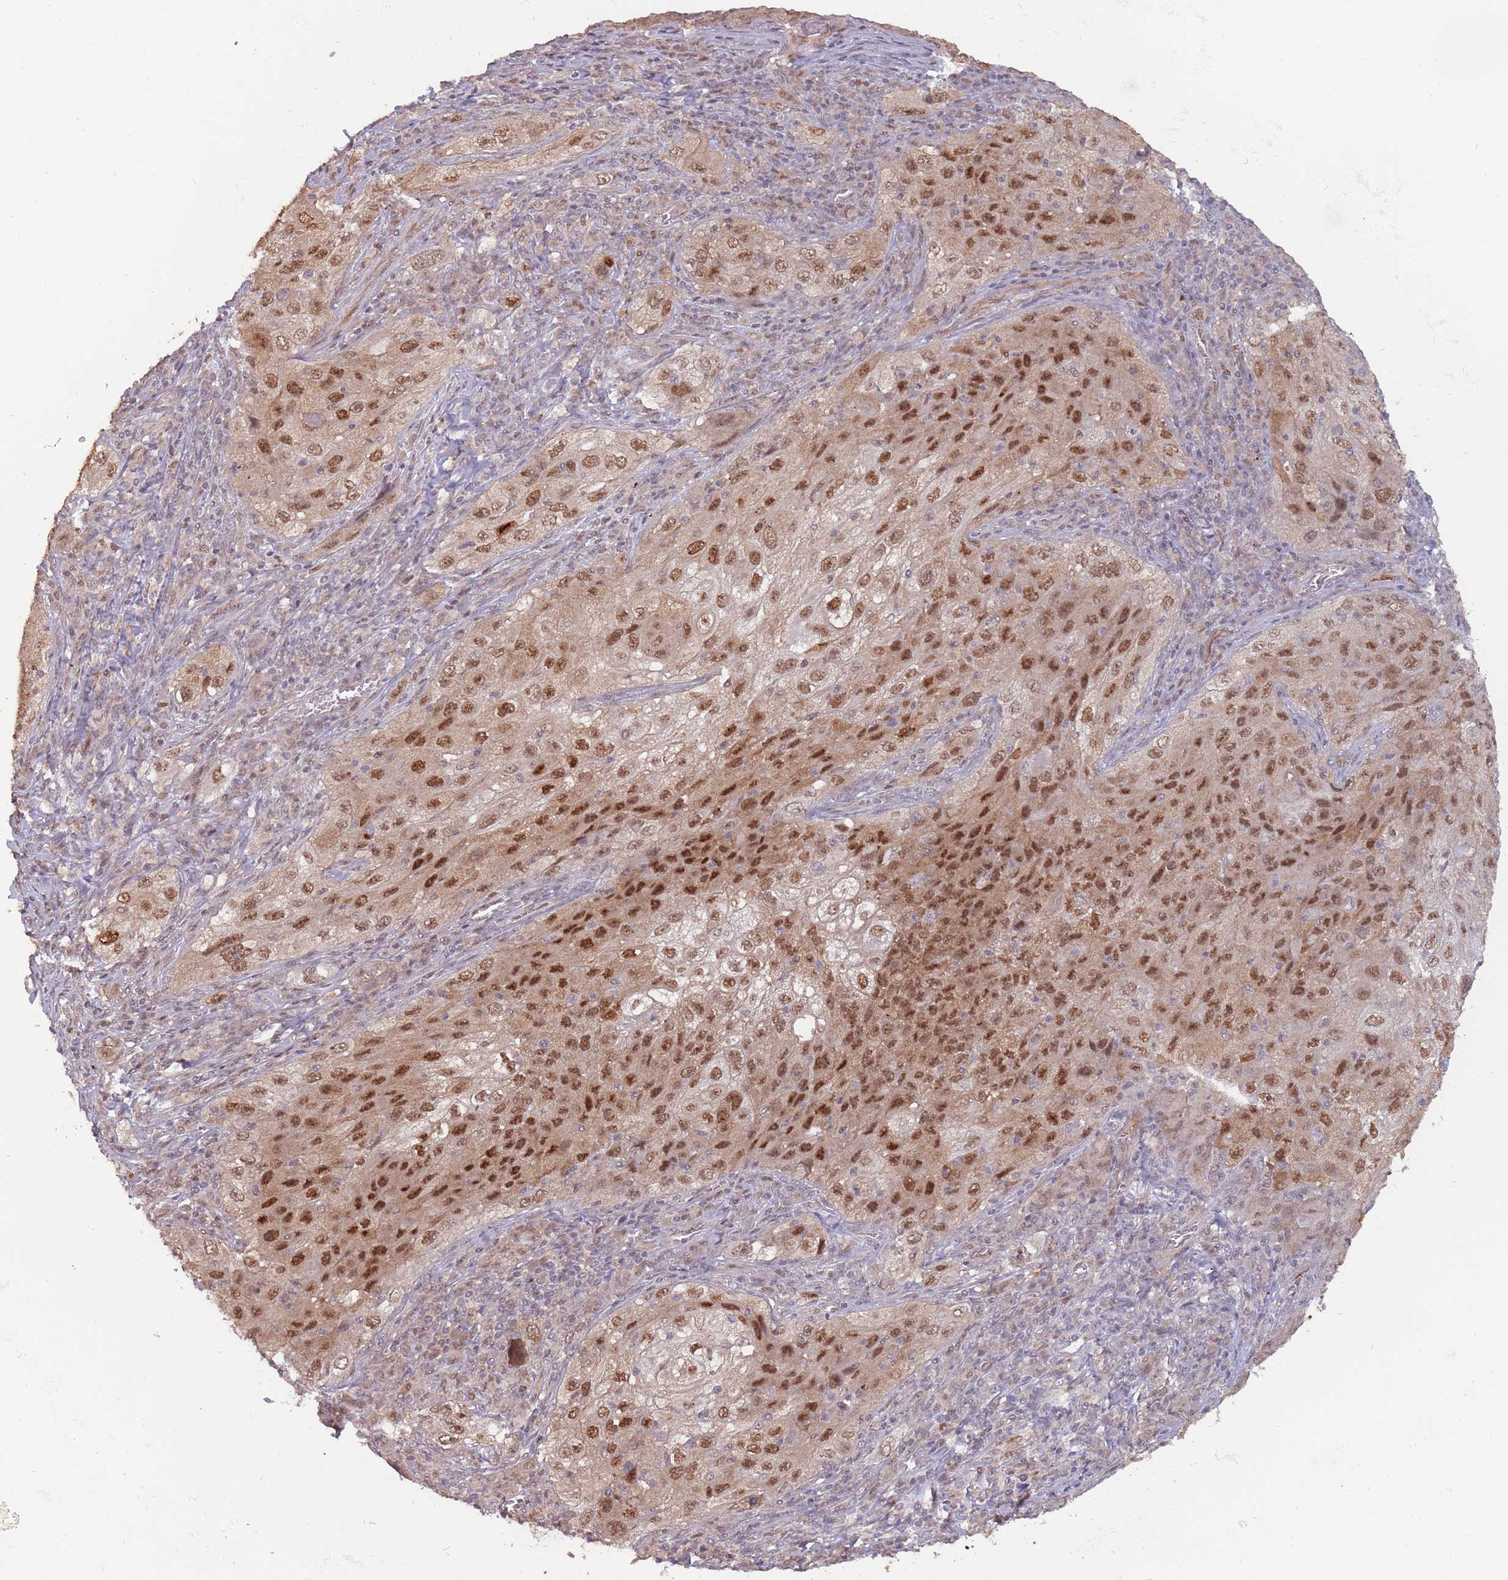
{"staining": {"intensity": "moderate", "quantity": ">75%", "location": "nuclear"}, "tissue": "lung cancer", "cell_type": "Tumor cells", "image_type": "cancer", "snomed": [{"axis": "morphology", "description": "Squamous cell carcinoma, NOS"}, {"axis": "topography", "description": "Lung"}], "caption": "A medium amount of moderate nuclear staining is seen in approximately >75% of tumor cells in squamous cell carcinoma (lung) tissue.", "gene": "ZBTB5", "patient": {"sex": "female", "age": 69}}